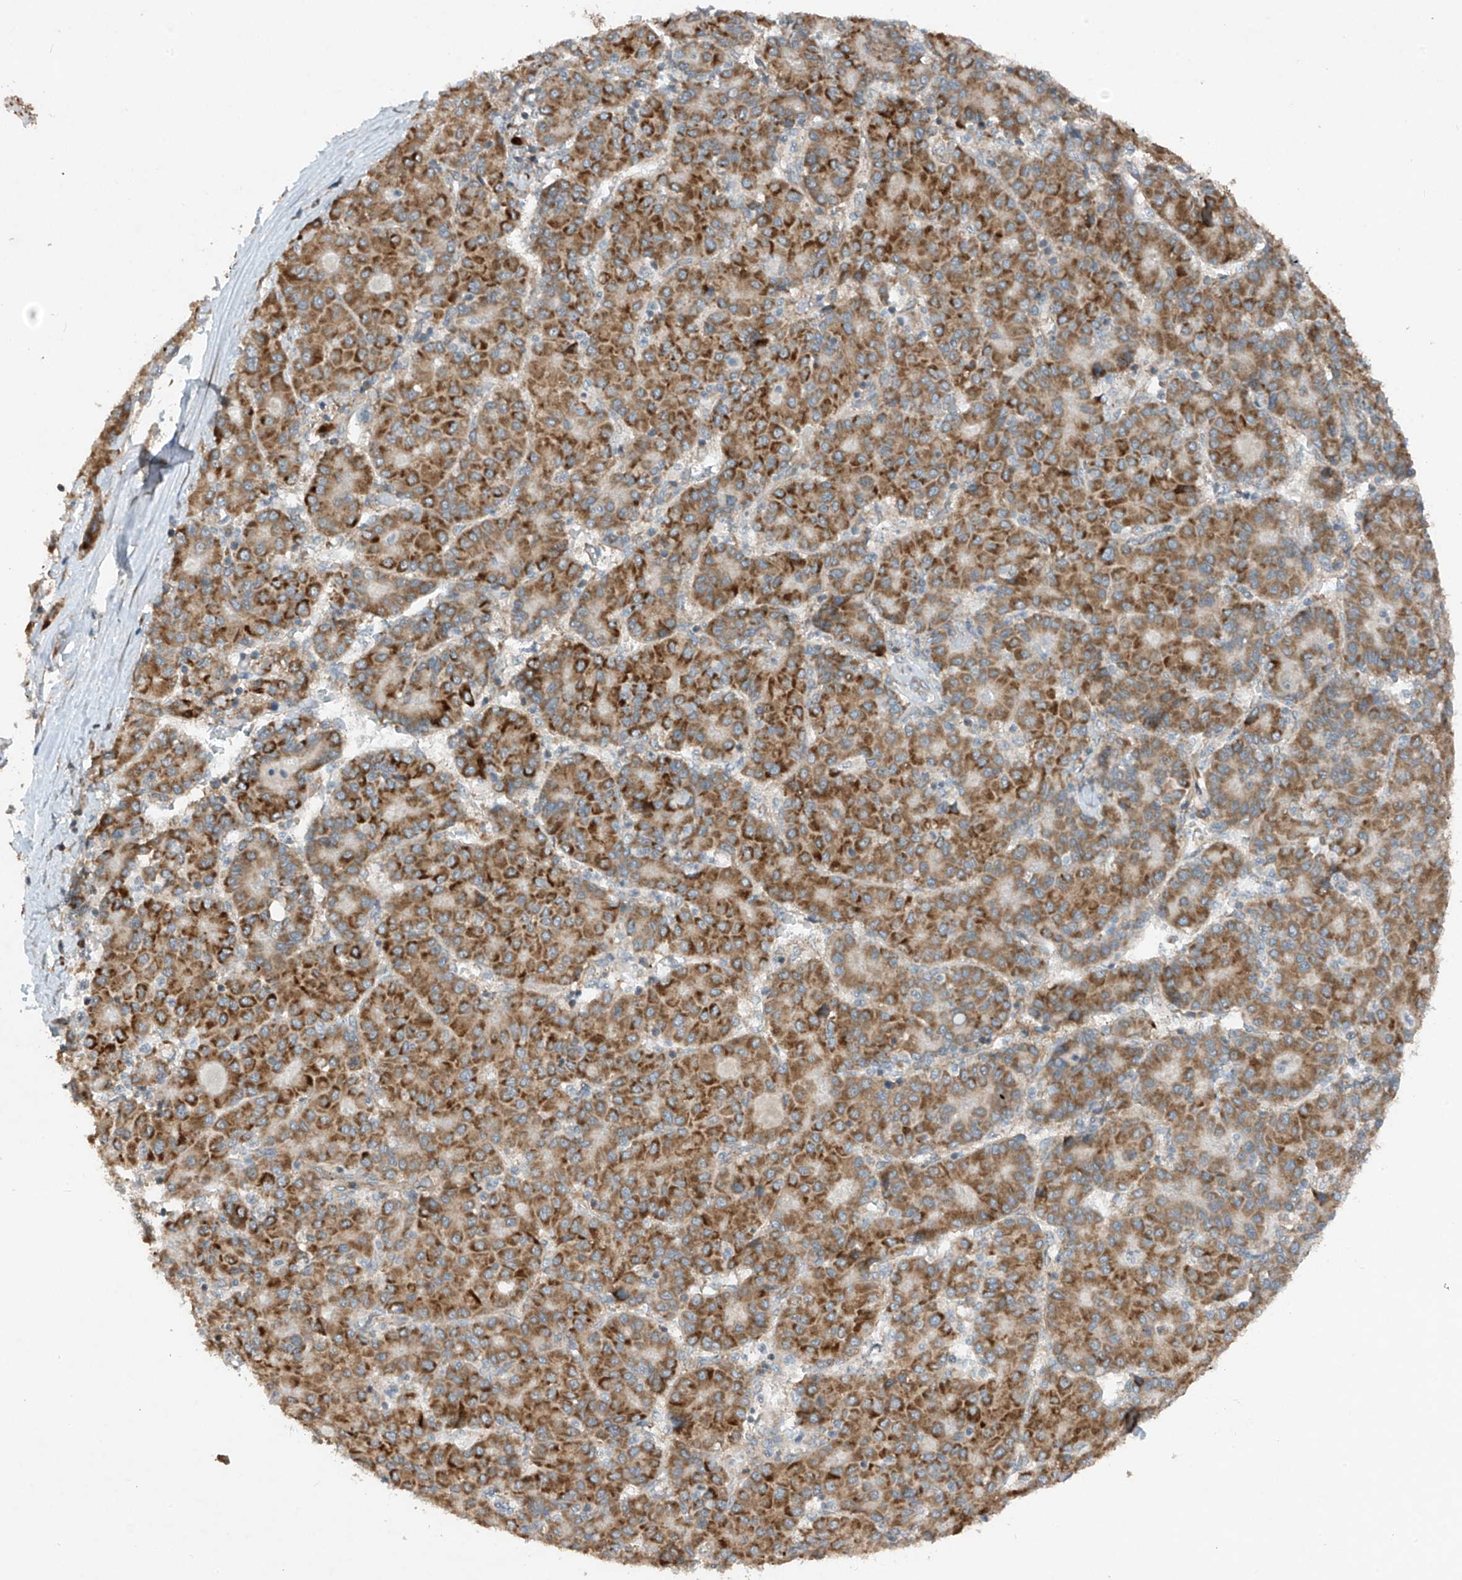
{"staining": {"intensity": "moderate", "quantity": ">75%", "location": "cytoplasmic/membranous"}, "tissue": "liver cancer", "cell_type": "Tumor cells", "image_type": "cancer", "snomed": [{"axis": "morphology", "description": "Carcinoma, Hepatocellular, NOS"}, {"axis": "topography", "description": "Liver"}], "caption": "This is a histology image of IHC staining of hepatocellular carcinoma (liver), which shows moderate positivity in the cytoplasmic/membranous of tumor cells.", "gene": "RPL34", "patient": {"sex": "male", "age": 65}}